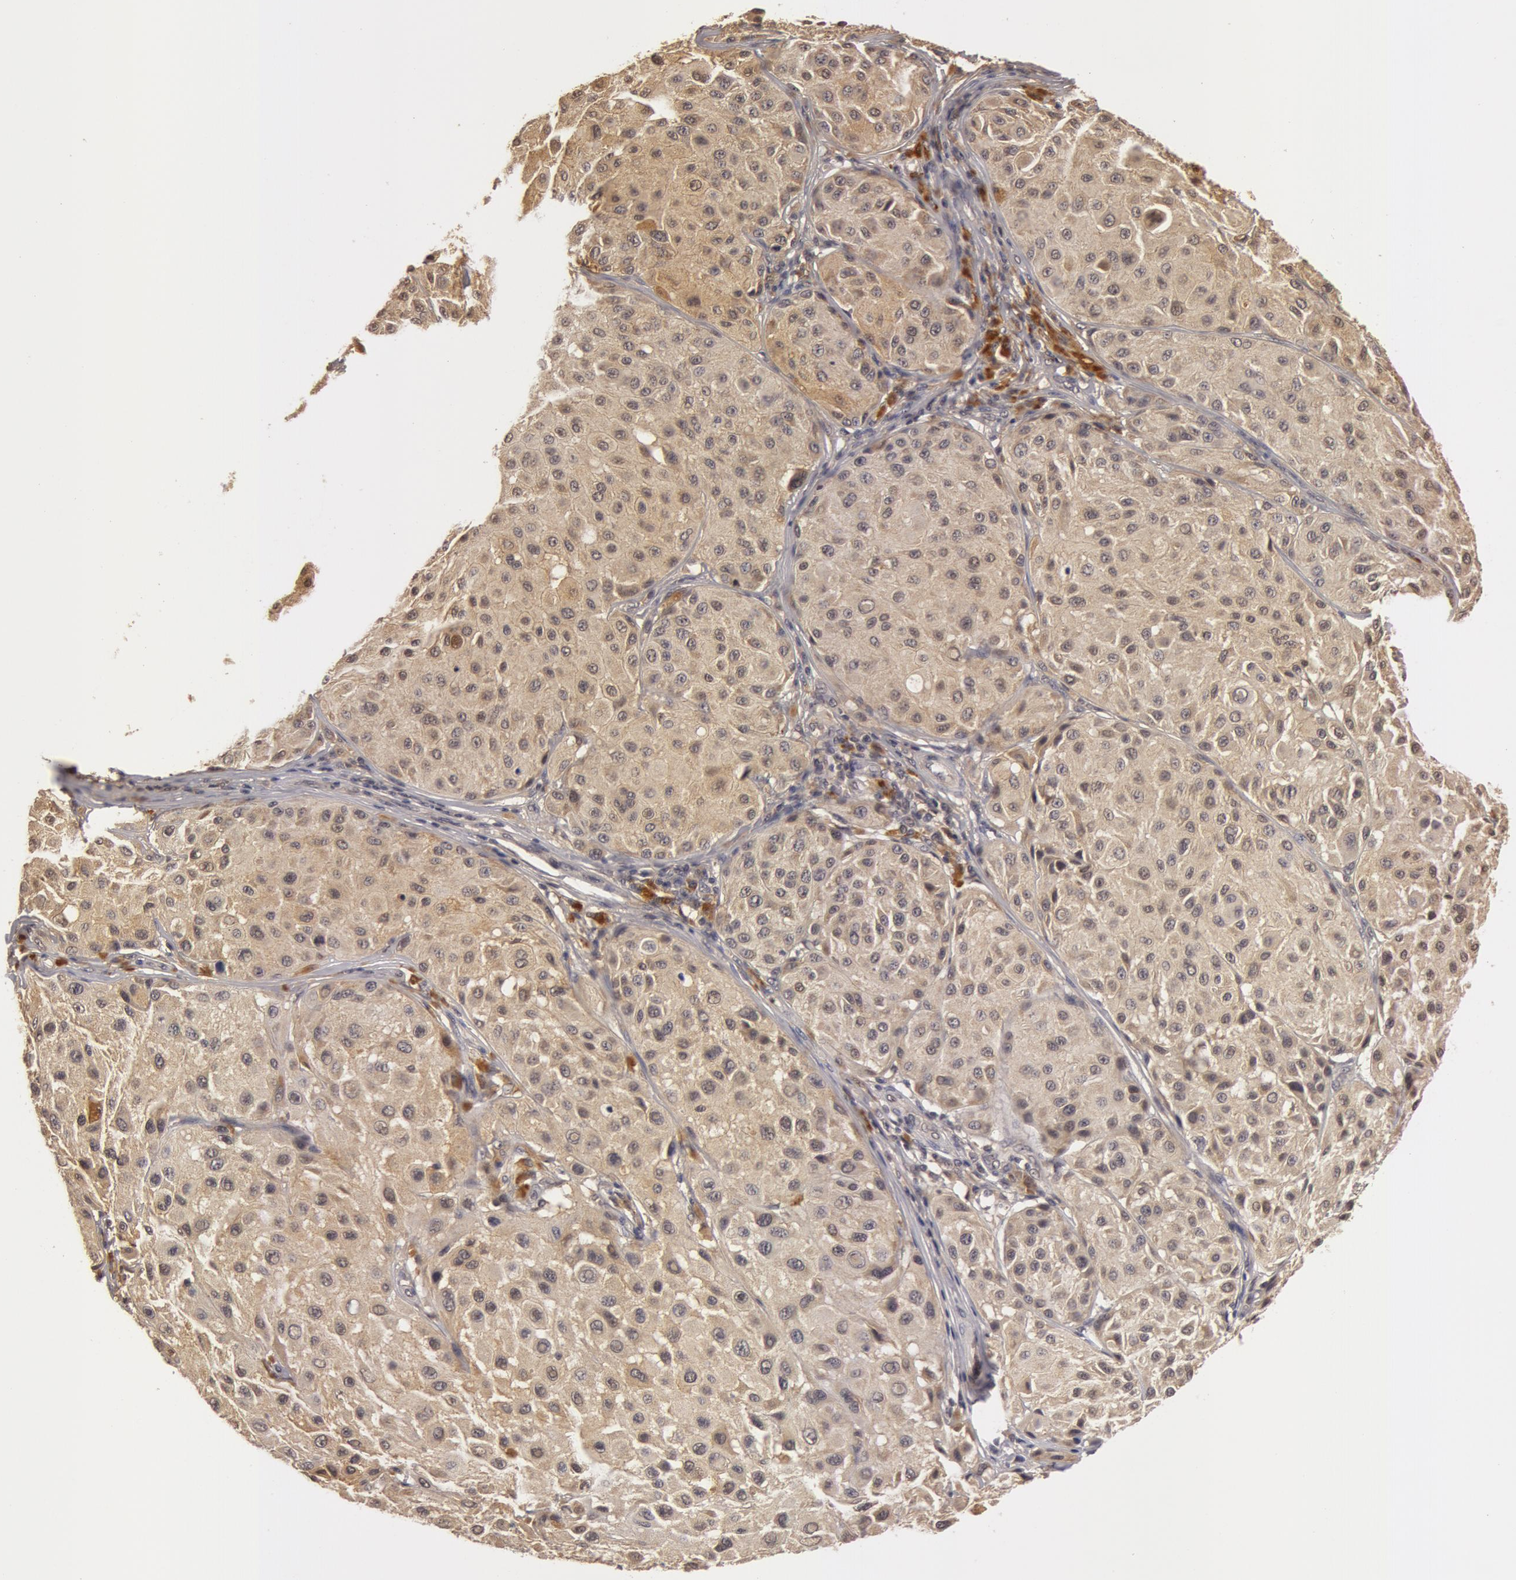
{"staining": {"intensity": "weak", "quantity": ">75%", "location": "cytoplasmic/membranous"}, "tissue": "melanoma", "cell_type": "Tumor cells", "image_type": "cancer", "snomed": [{"axis": "morphology", "description": "Malignant melanoma, NOS"}, {"axis": "topography", "description": "Skin"}], "caption": "A brown stain shows weak cytoplasmic/membranous expression of a protein in melanoma tumor cells.", "gene": "BCHE", "patient": {"sex": "male", "age": 36}}